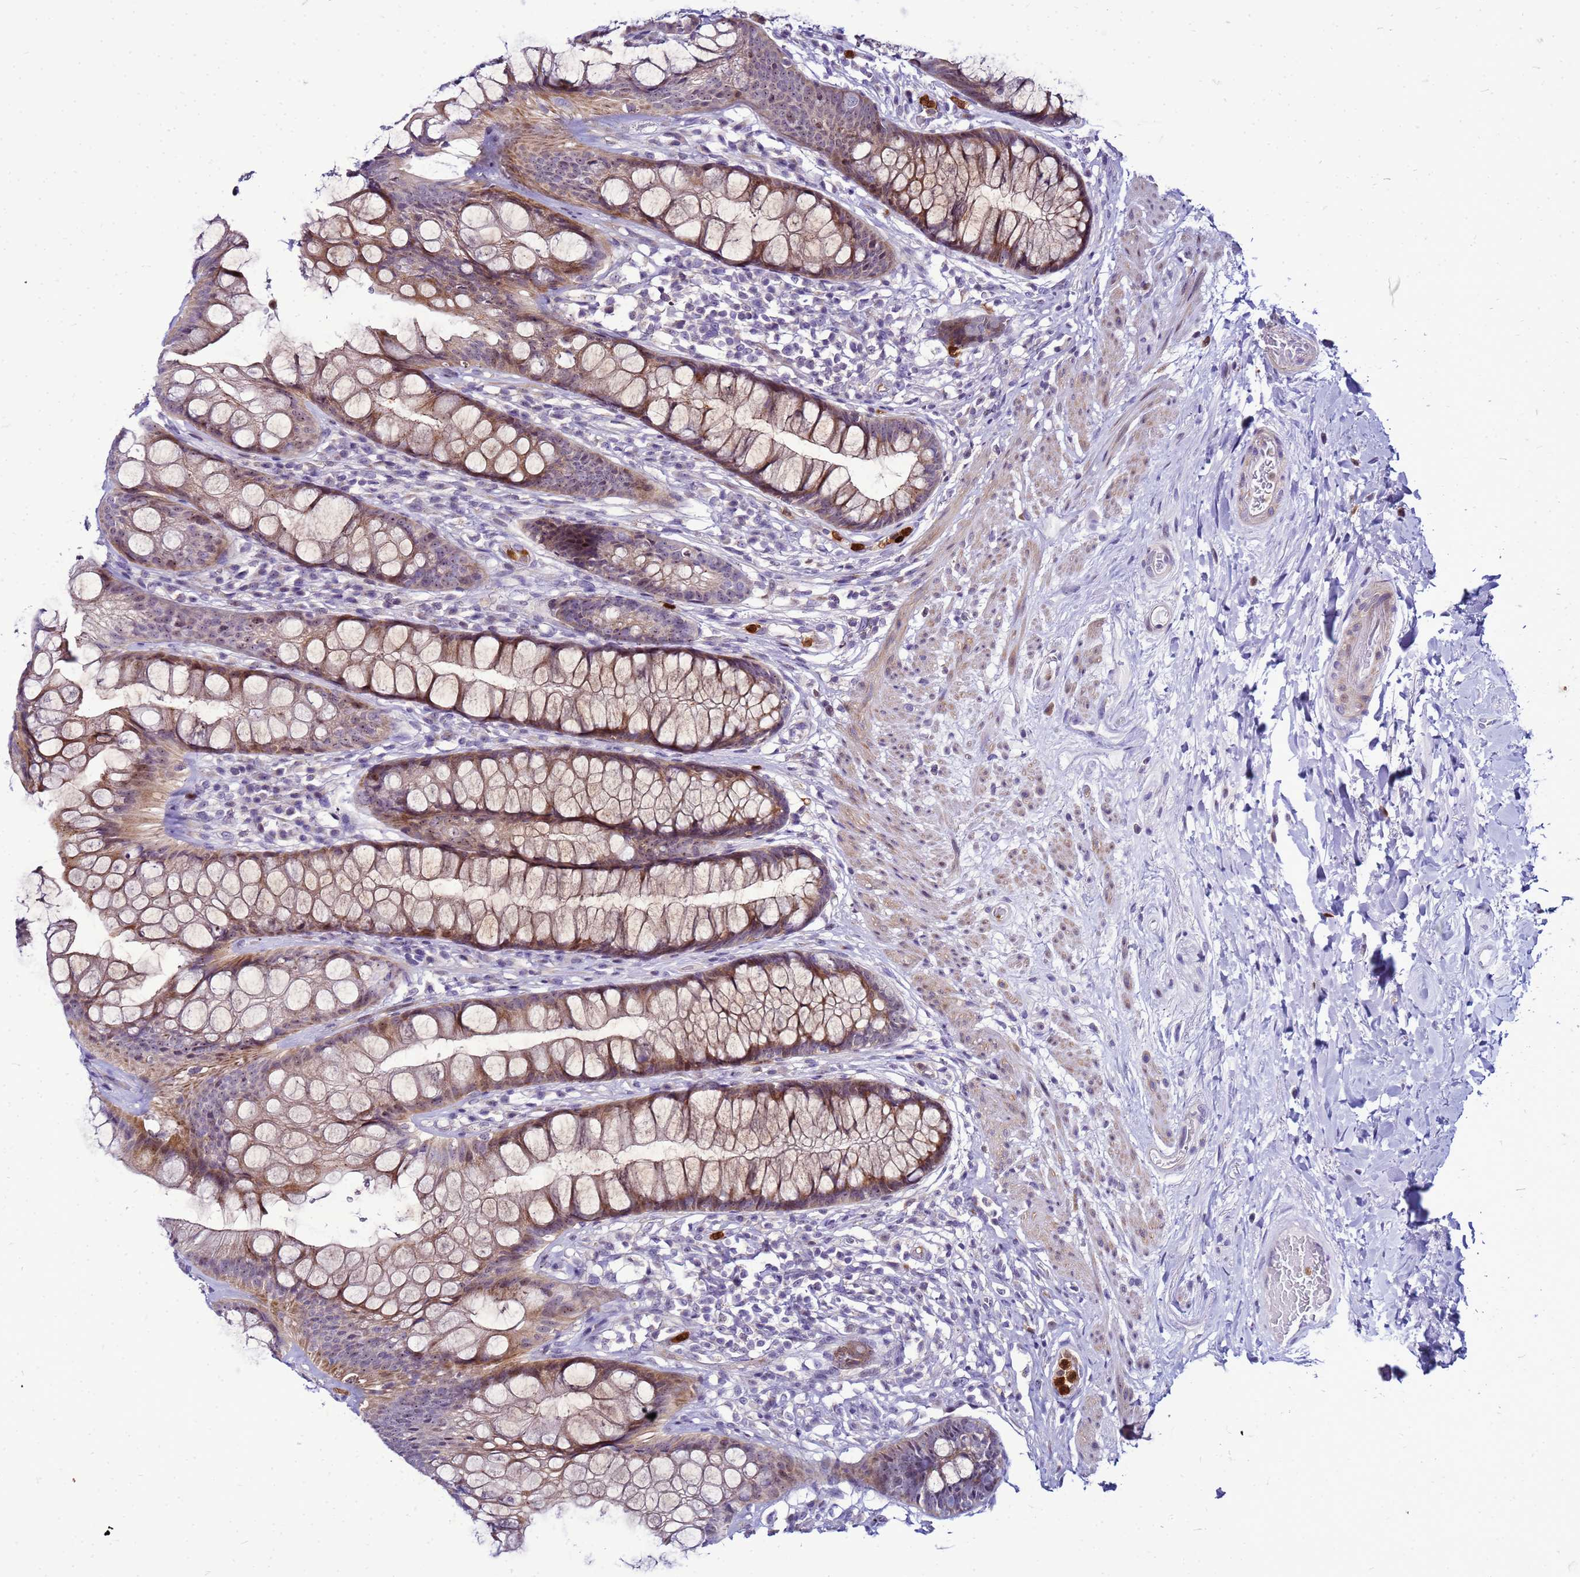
{"staining": {"intensity": "moderate", "quantity": ">75%", "location": "cytoplasmic/membranous"}, "tissue": "rectum", "cell_type": "Glandular cells", "image_type": "normal", "snomed": [{"axis": "morphology", "description": "Normal tissue, NOS"}, {"axis": "topography", "description": "Rectum"}], "caption": "A medium amount of moderate cytoplasmic/membranous staining is identified in about >75% of glandular cells in benign rectum.", "gene": "VPS4B", "patient": {"sex": "male", "age": 74}}